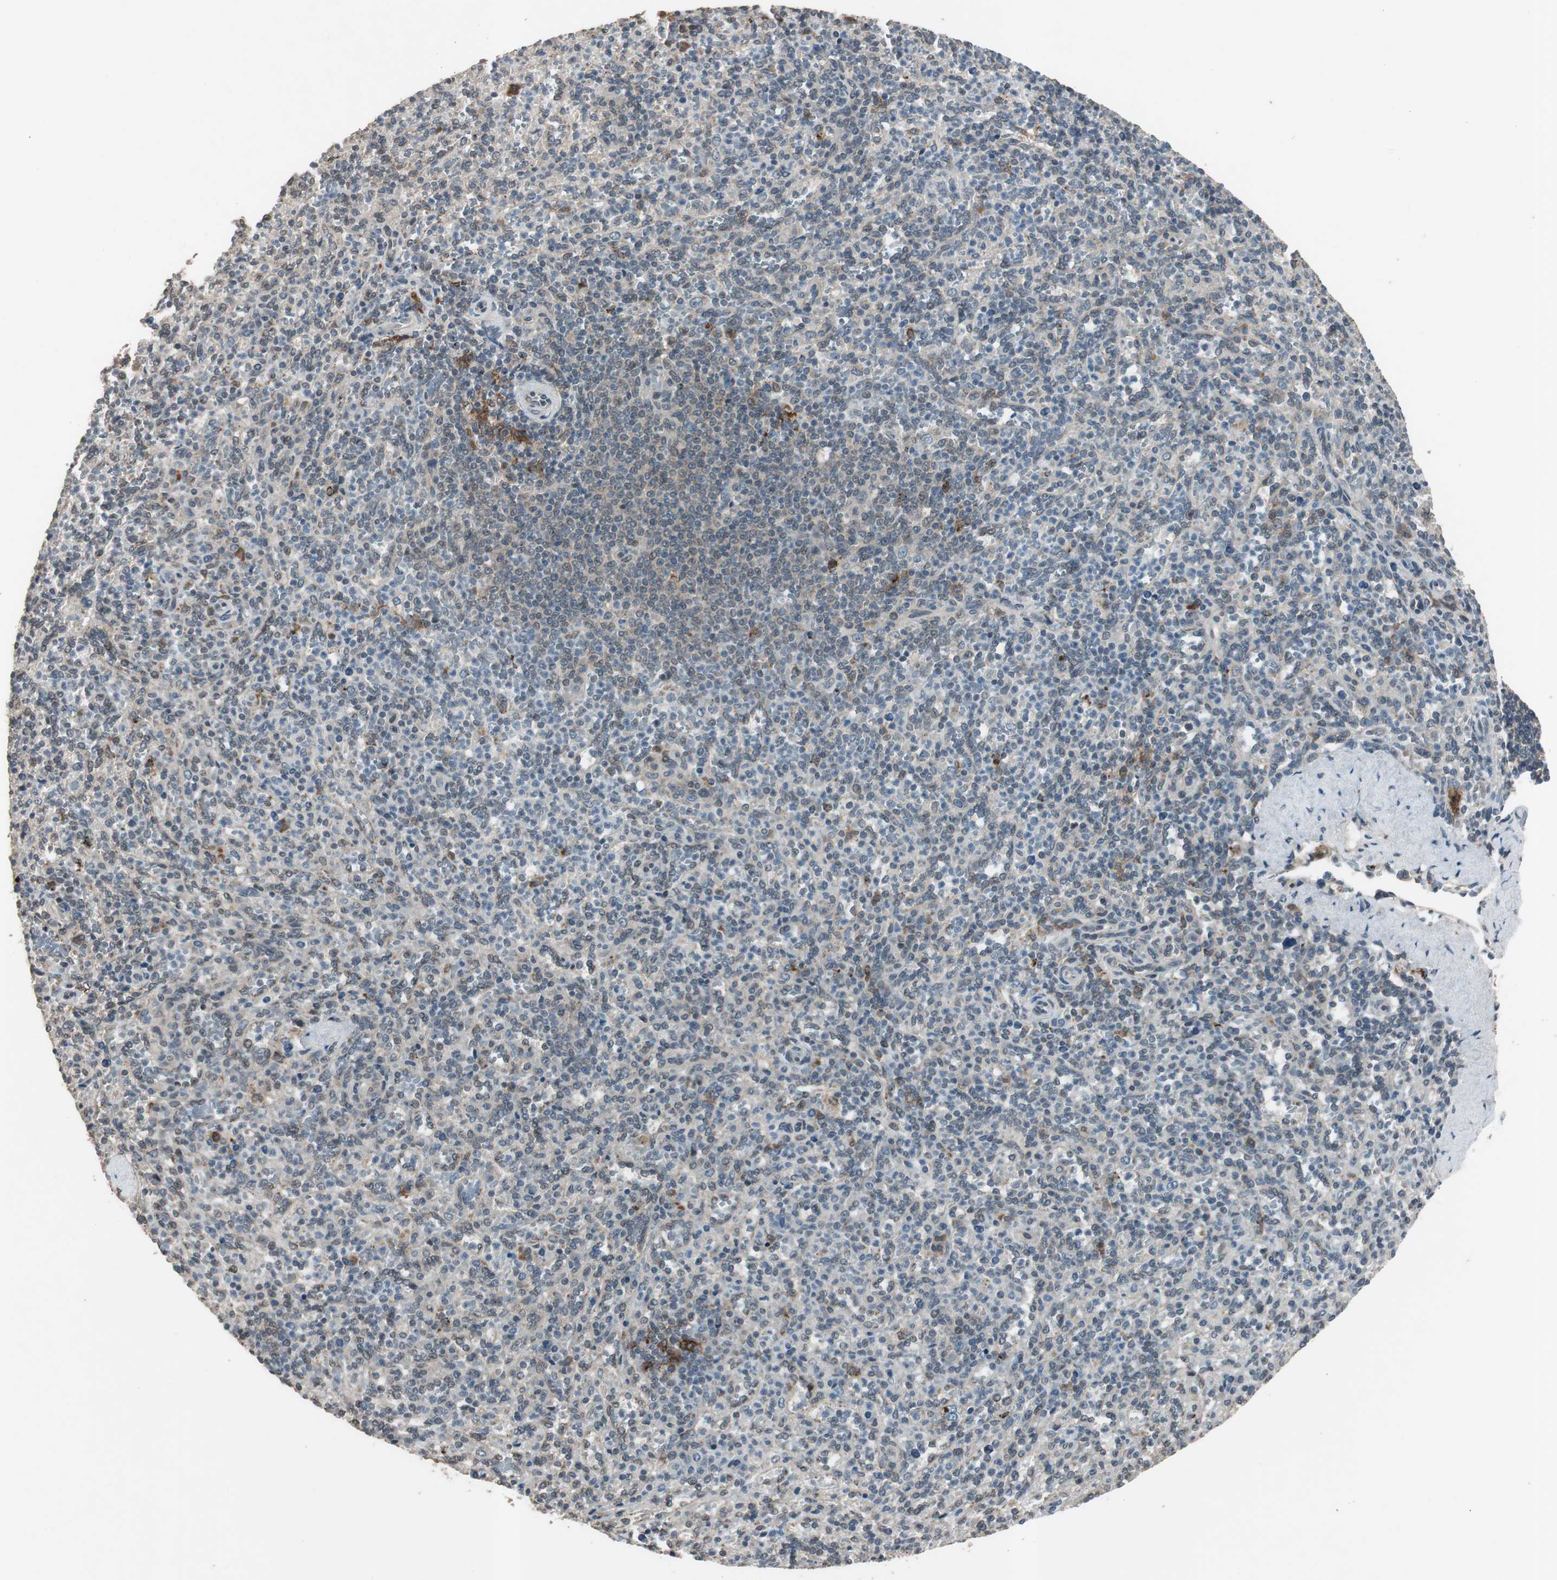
{"staining": {"intensity": "weak", "quantity": "<25%", "location": "cytoplasmic/membranous"}, "tissue": "spleen", "cell_type": "Cells in red pulp", "image_type": "normal", "snomed": [{"axis": "morphology", "description": "Normal tissue, NOS"}, {"axis": "topography", "description": "Spleen"}], "caption": "Cells in red pulp show no significant expression in unremarkable spleen.", "gene": "BOLA1", "patient": {"sex": "male", "age": 36}}